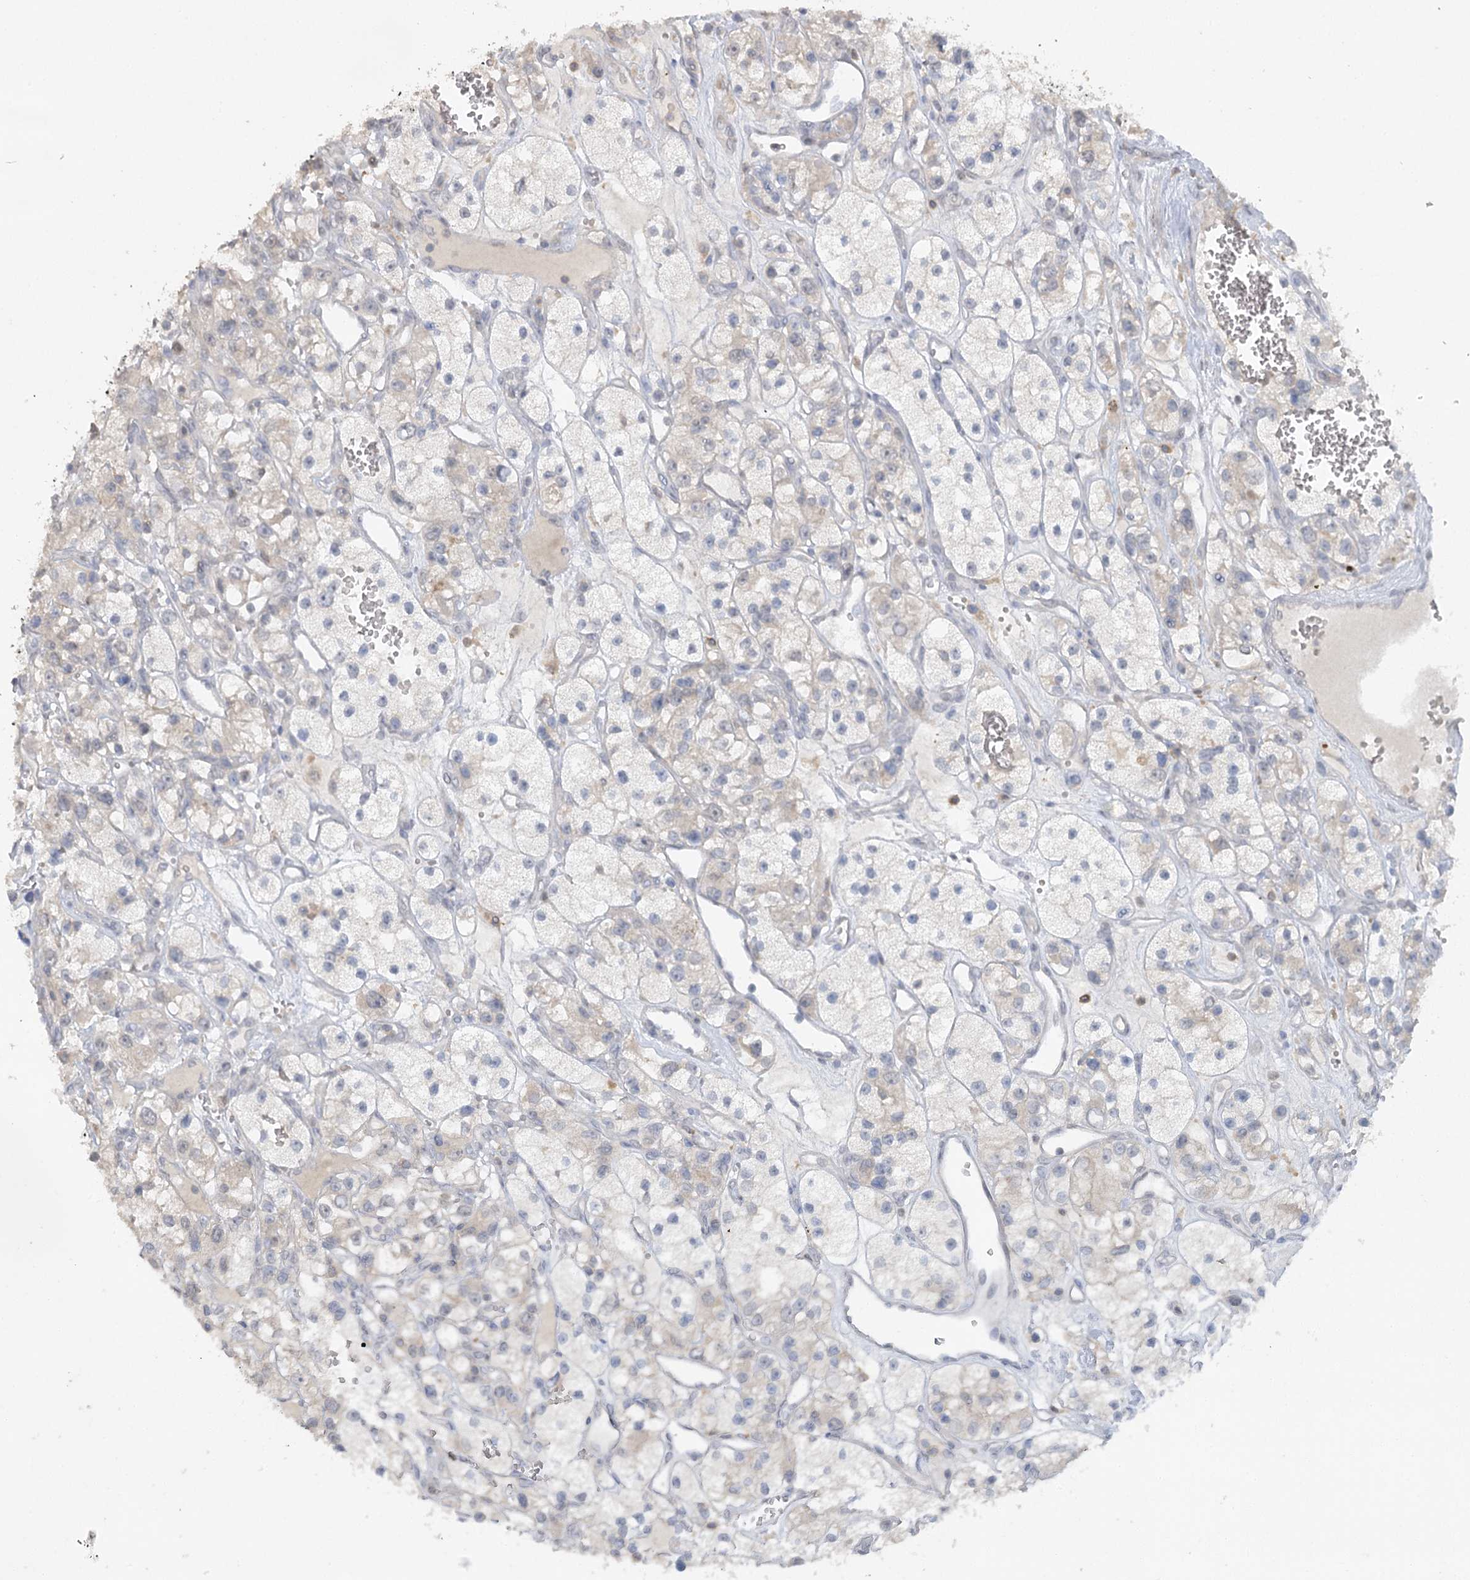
{"staining": {"intensity": "negative", "quantity": "none", "location": "none"}, "tissue": "renal cancer", "cell_type": "Tumor cells", "image_type": "cancer", "snomed": [{"axis": "morphology", "description": "Adenocarcinoma, NOS"}, {"axis": "topography", "description": "Kidney"}], "caption": "Immunohistochemistry (IHC) photomicrograph of renal adenocarcinoma stained for a protein (brown), which exhibits no expression in tumor cells.", "gene": "TRAF3IP1", "patient": {"sex": "female", "age": 57}}